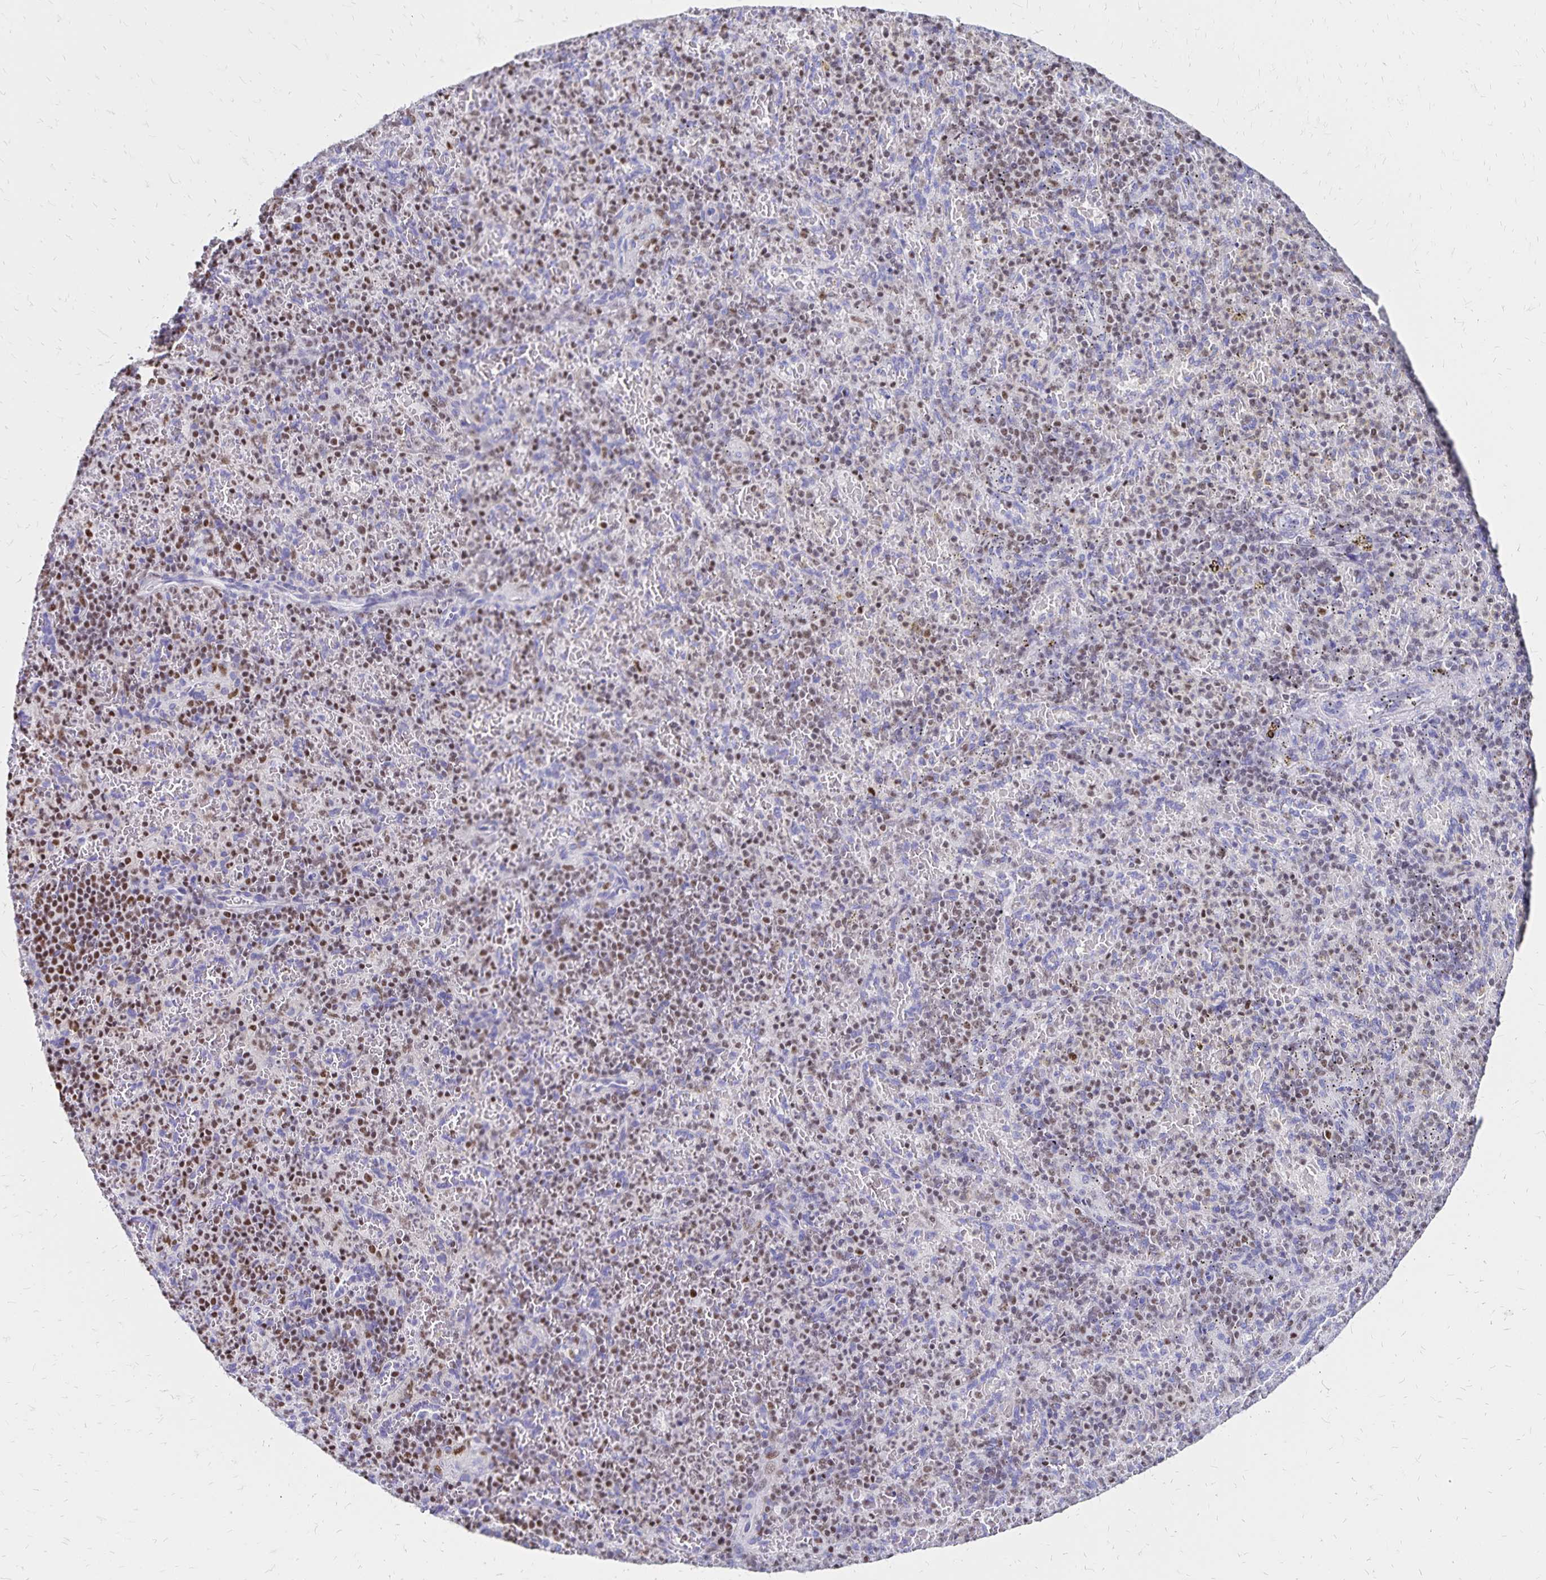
{"staining": {"intensity": "moderate", "quantity": ">75%", "location": "nuclear"}, "tissue": "spleen", "cell_type": "Cells in red pulp", "image_type": "normal", "snomed": [{"axis": "morphology", "description": "Normal tissue, NOS"}, {"axis": "topography", "description": "Spleen"}], "caption": "Protein expression analysis of benign spleen reveals moderate nuclear staining in approximately >75% of cells in red pulp. (brown staining indicates protein expression, while blue staining denotes nuclei).", "gene": "IKZF1", "patient": {"sex": "female", "age": 74}}